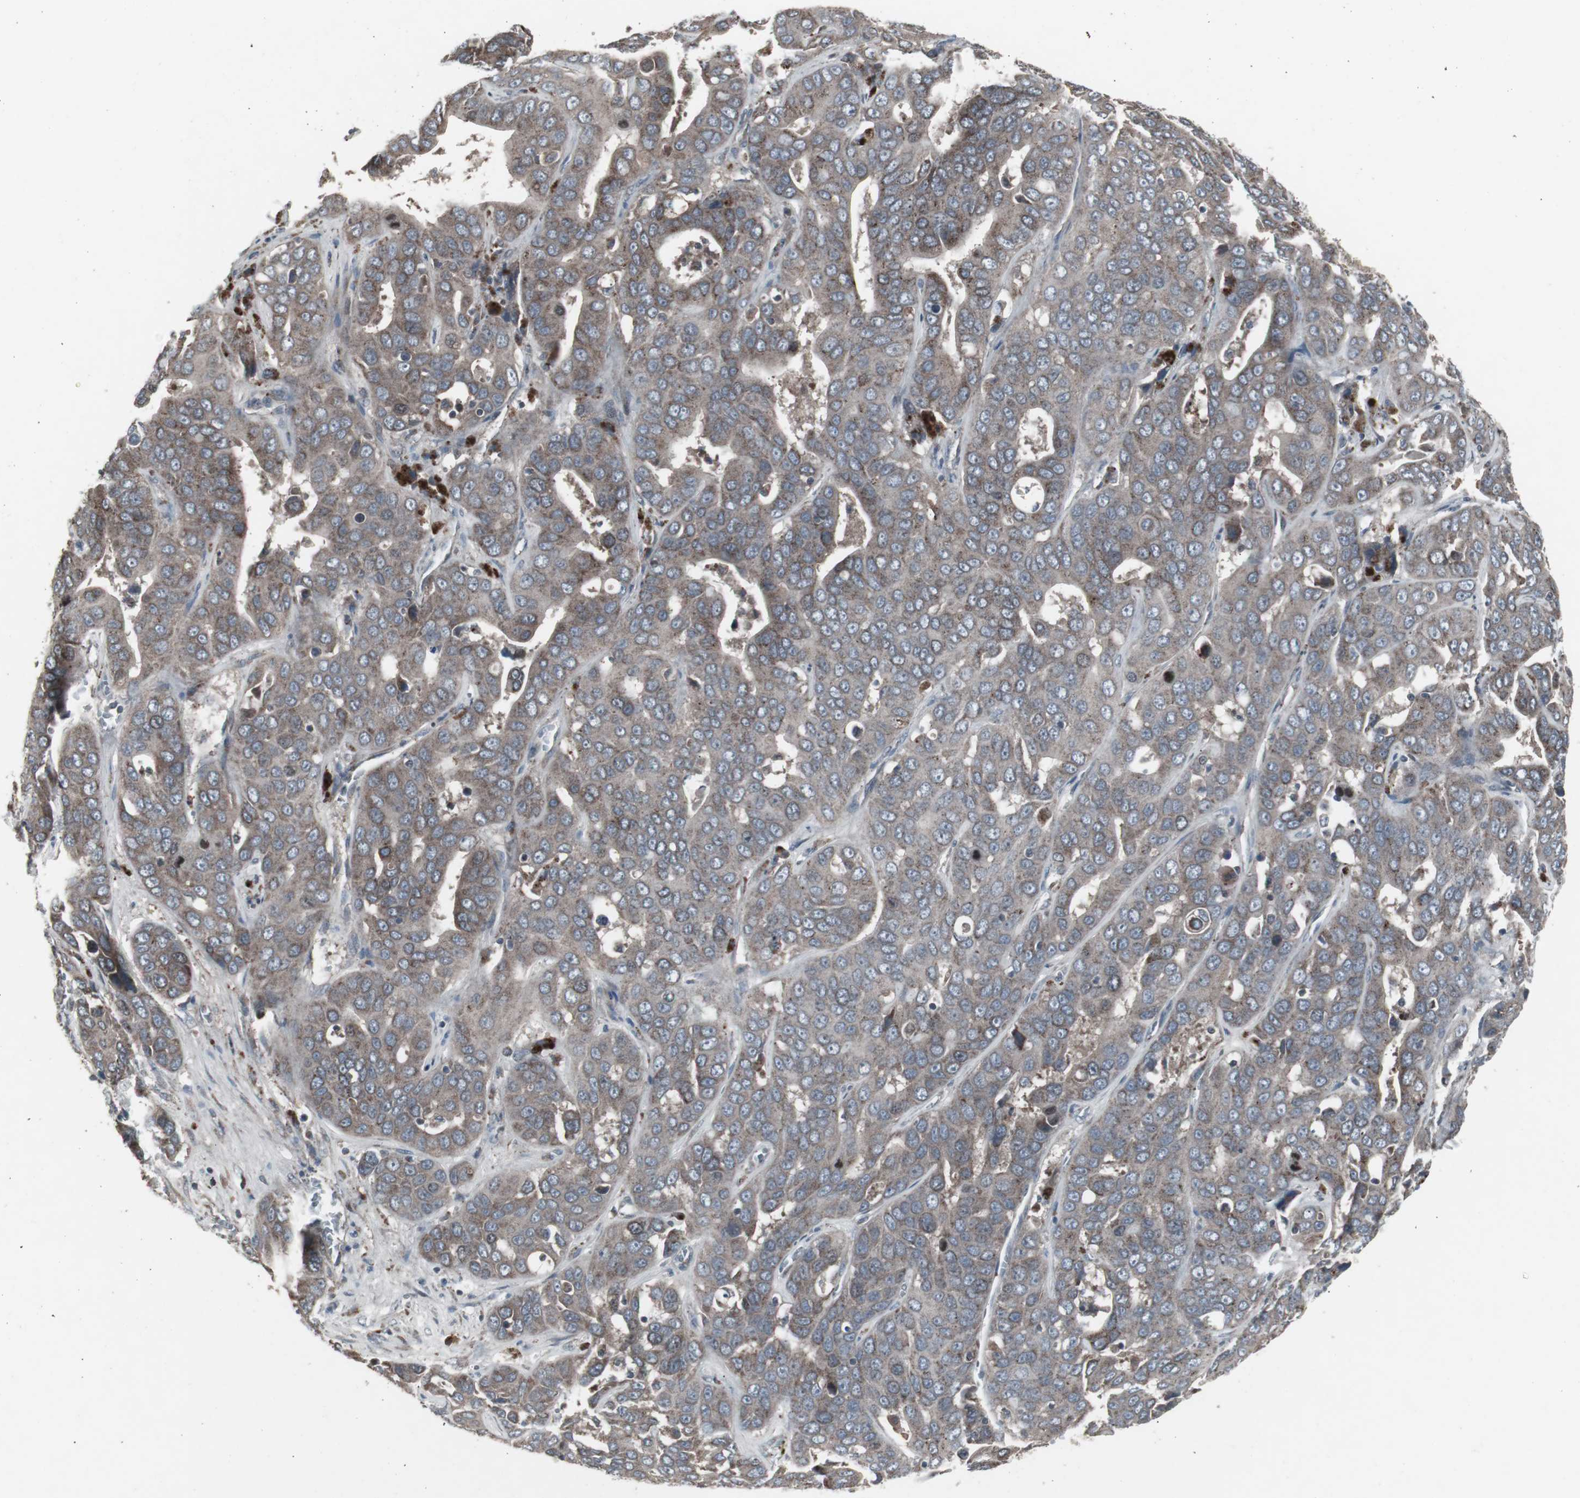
{"staining": {"intensity": "moderate", "quantity": "25%-75%", "location": "cytoplasmic/membranous"}, "tissue": "liver cancer", "cell_type": "Tumor cells", "image_type": "cancer", "snomed": [{"axis": "morphology", "description": "Cholangiocarcinoma"}, {"axis": "topography", "description": "Liver"}], "caption": "Cholangiocarcinoma (liver) tissue displays moderate cytoplasmic/membranous staining in about 25%-75% of tumor cells", "gene": "SSTR2", "patient": {"sex": "female", "age": 52}}